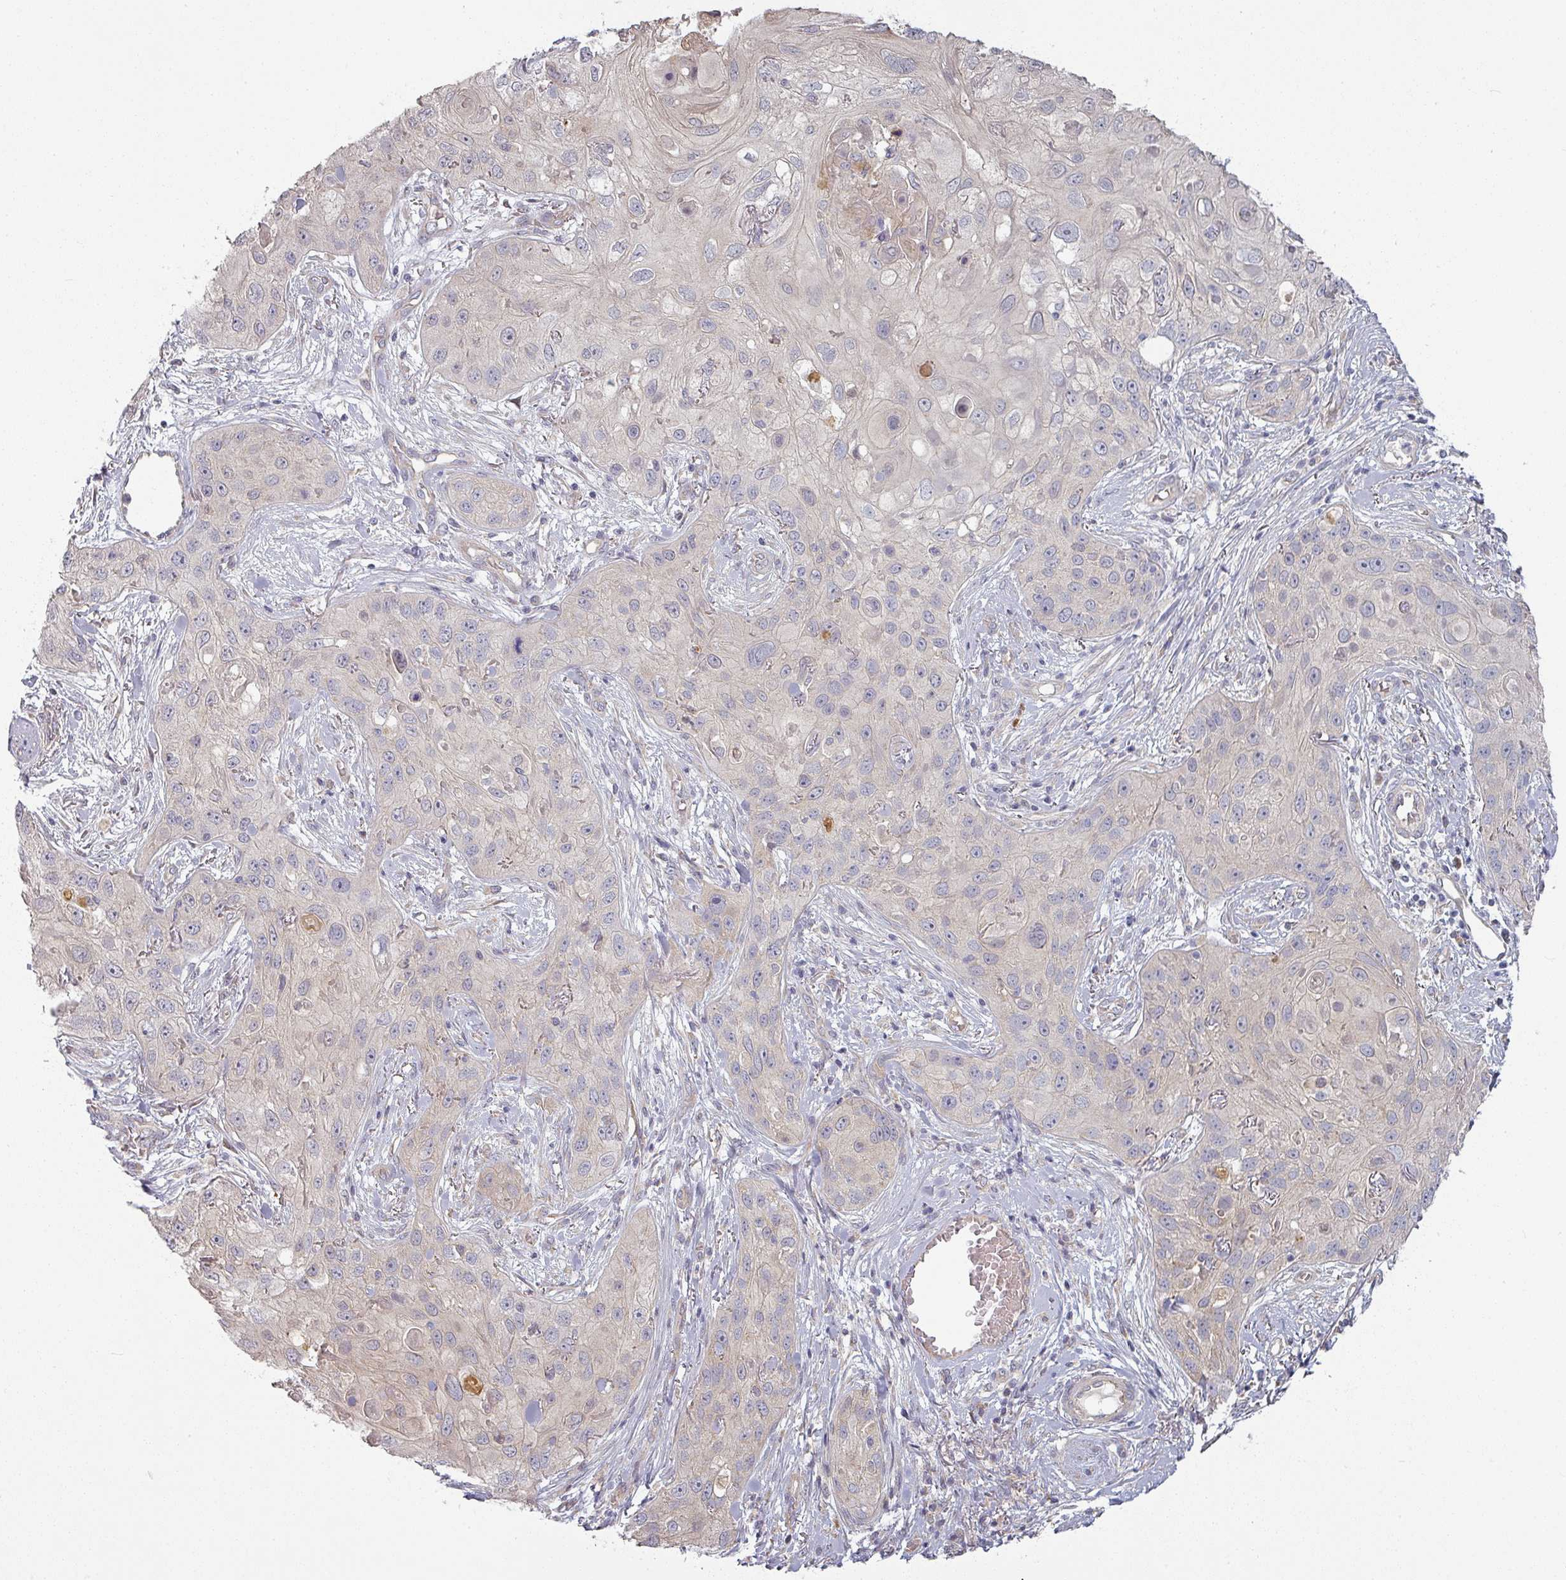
{"staining": {"intensity": "negative", "quantity": "none", "location": "none"}, "tissue": "skin cancer", "cell_type": "Tumor cells", "image_type": "cancer", "snomed": [{"axis": "morphology", "description": "Squamous cell carcinoma, NOS"}, {"axis": "topography", "description": "Skin"}, {"axis": "topography", "description": "Vulva"}], "caption": "High magnification brightfield microscopy of skin cancer (squamous cell carcinoma) stained with DAB (brown) and counterstained with hematoxylin (blue): tumor cells show no significant staining. The staining is performed using DAB (3,3'-diaminobenzidine) brown chromogen with nuclei counter-stained in using hematoxylin.", "gene": "PLEKHJ1", "patient": {"sex": "female", "age": 86}}